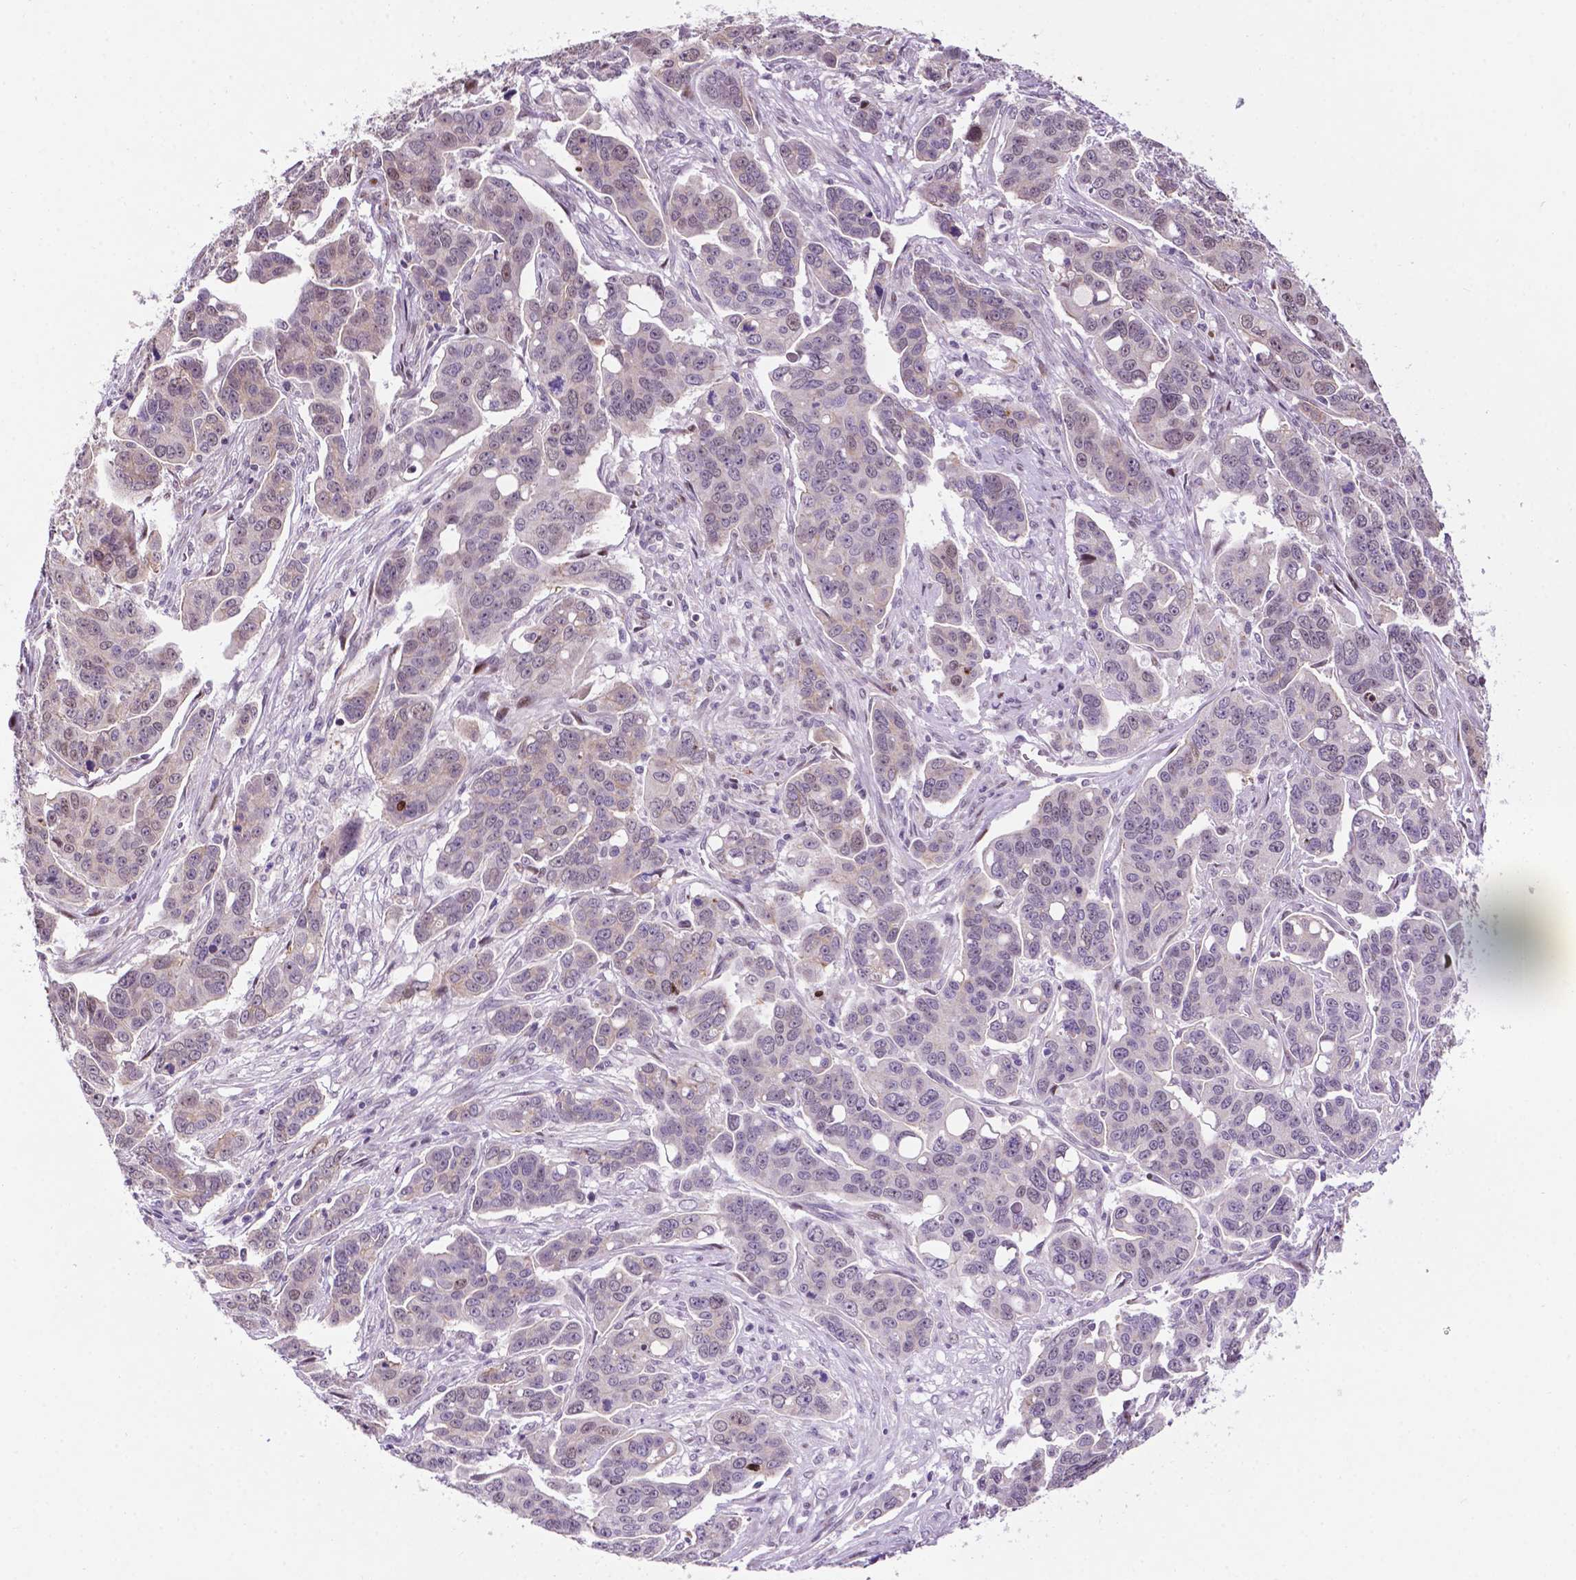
{"staining": {"intensity": "weak", "quantity": "<25%", "location": "nuclear"}, "tissue": "ovarian cancer", "cell_type": "Tumor cells", "image_type": "cancer", "snomed": [{"axis": "morphology", "description": "Carcinoma, endometroid"}, {"axis": "topography", "description": "Ovary"}], "caption": "Immunohistochemistry histopathology image of neoplastic tissue: human ovarian cancer (endometroid carcinoma) stained with DAB (3,3'-diaminobenzidine) displays no significant protein positivity in tumor cells. (Stains: DAB IHC with hematoxylin counter stain, Microscopy: brightfield microscopy at high magnification).", "gene": "SMAD3", "patient": {"sex": "female", "age": 78}}